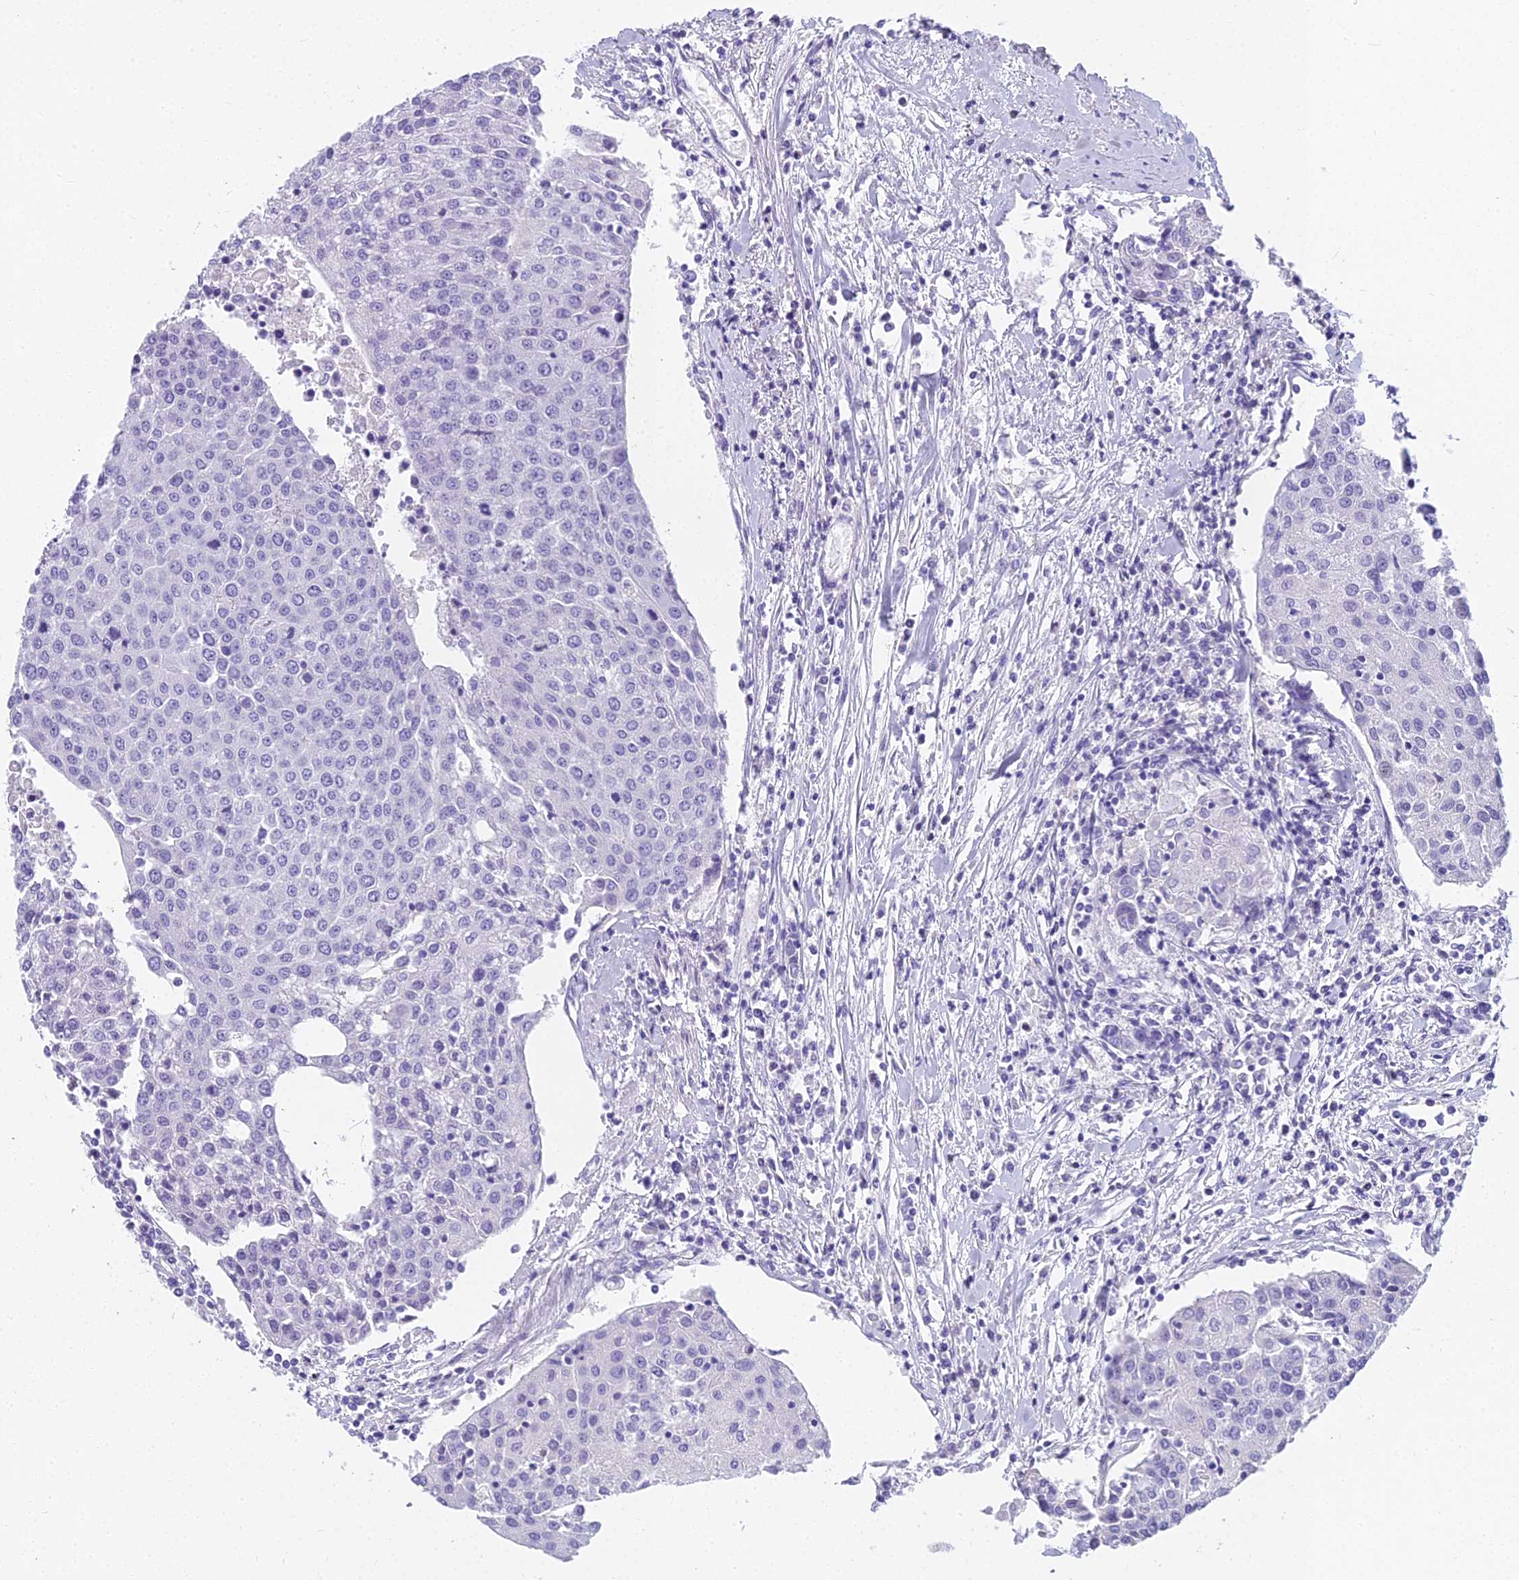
{"staining": {"intensity": "negative", "quantity": "none", "location": "none"}, "tissue": "urothelial cancer", "cell_type": "Tumor cells", "image_type": "cancer", "snomed": [{"axis": "morphology", "description": "Urothelial carcinoma, High grade"}, {"axis": "topography", "description": "Urinary bladder"}], "caption": "DAB immunohistochemical staining of human urothelial carcinoma (high-grade) shows no significant positivity in tumor cells.", "gene": "NINJ1", "patient": {"sex": "female", "age": 85}}